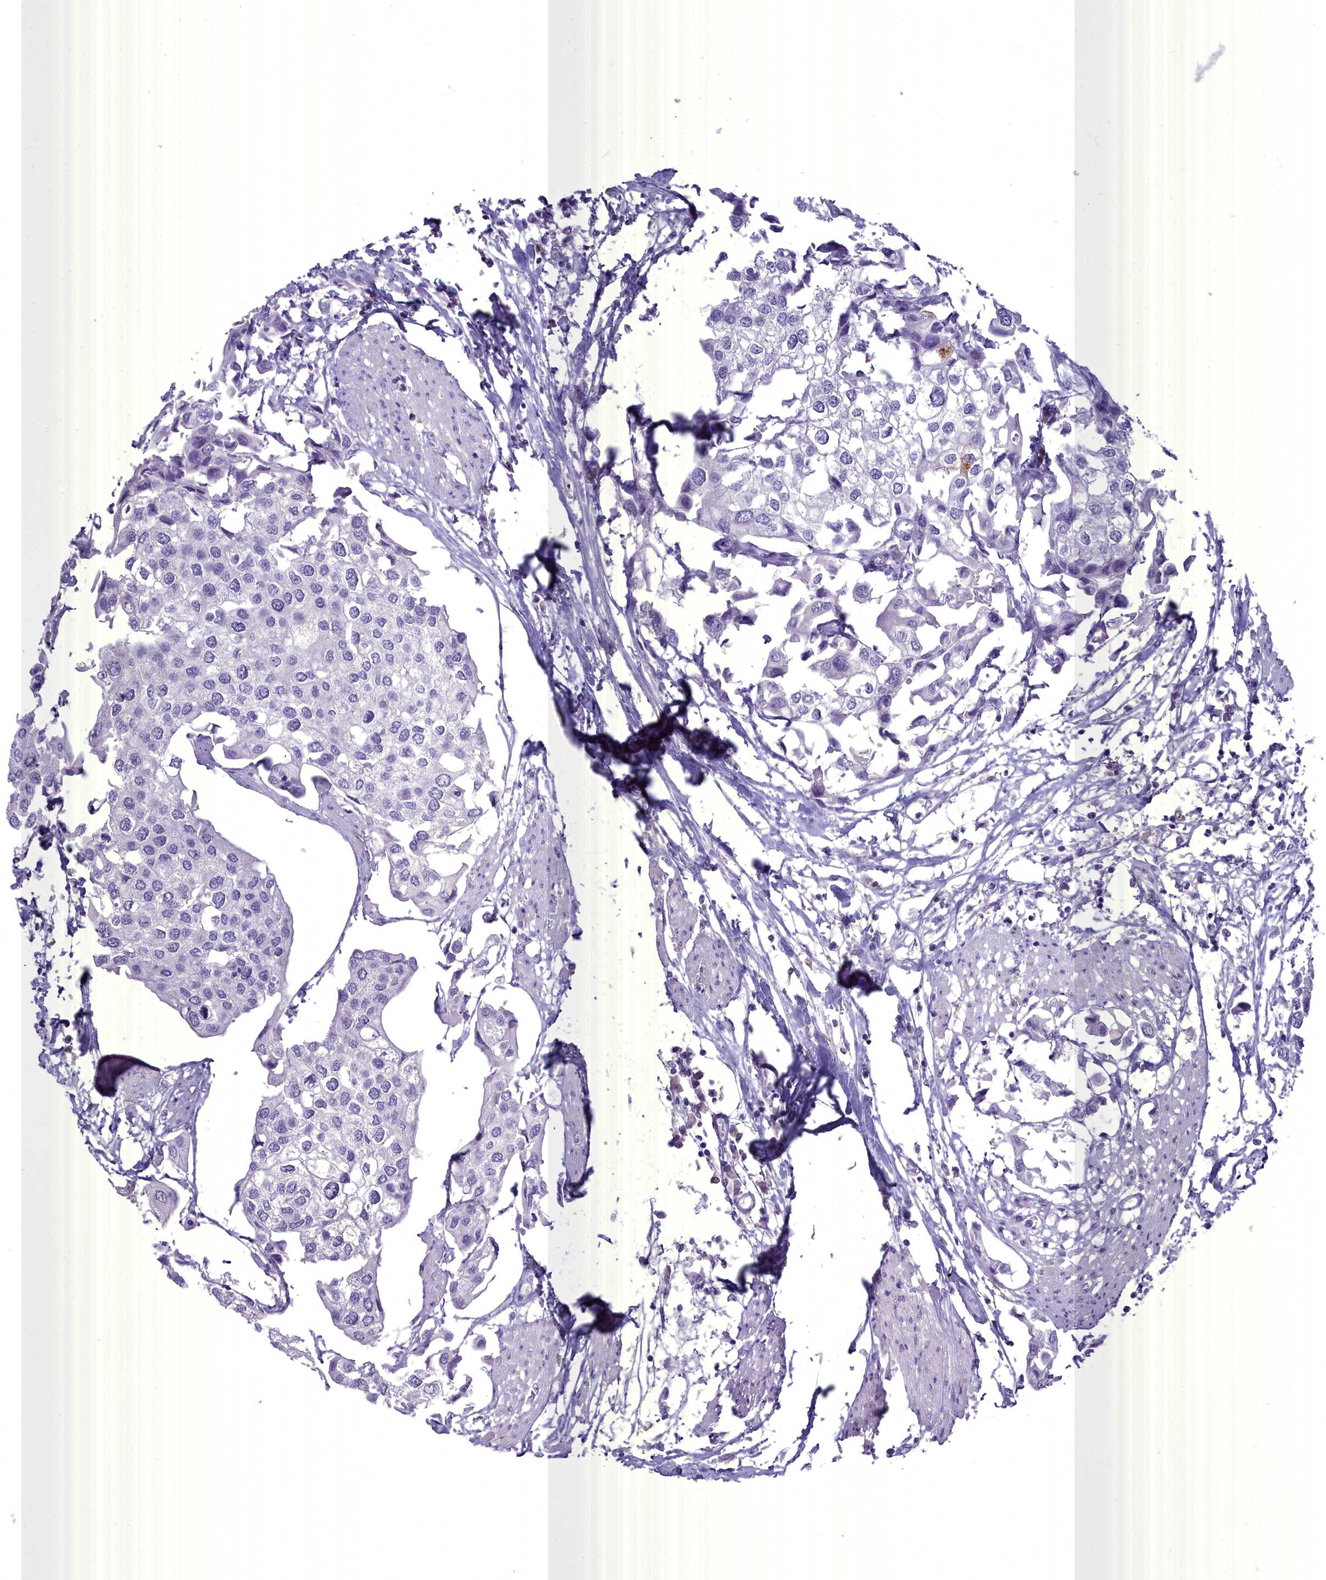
{"staining": {"intensity": "negative", "quantity": "none", "location": "none"}, "tissue": "urothelial cancer", "cell_type": "Tumor cells", "image_type": "cancer", "snomed": [{"axis": "morphology", "description": "Urothelial carcinoma, High grade"}, {"axis": "topography", "description": "Urinary bladder"}], "caption": "High power microscopy micrograph of an immunohistochemistry (IHC) histopathology image of urothelial cancer, revealing no significant positivity in tumor cells.", "gene": "BLNK", "patient": {"sex": "male", "age": 64}}